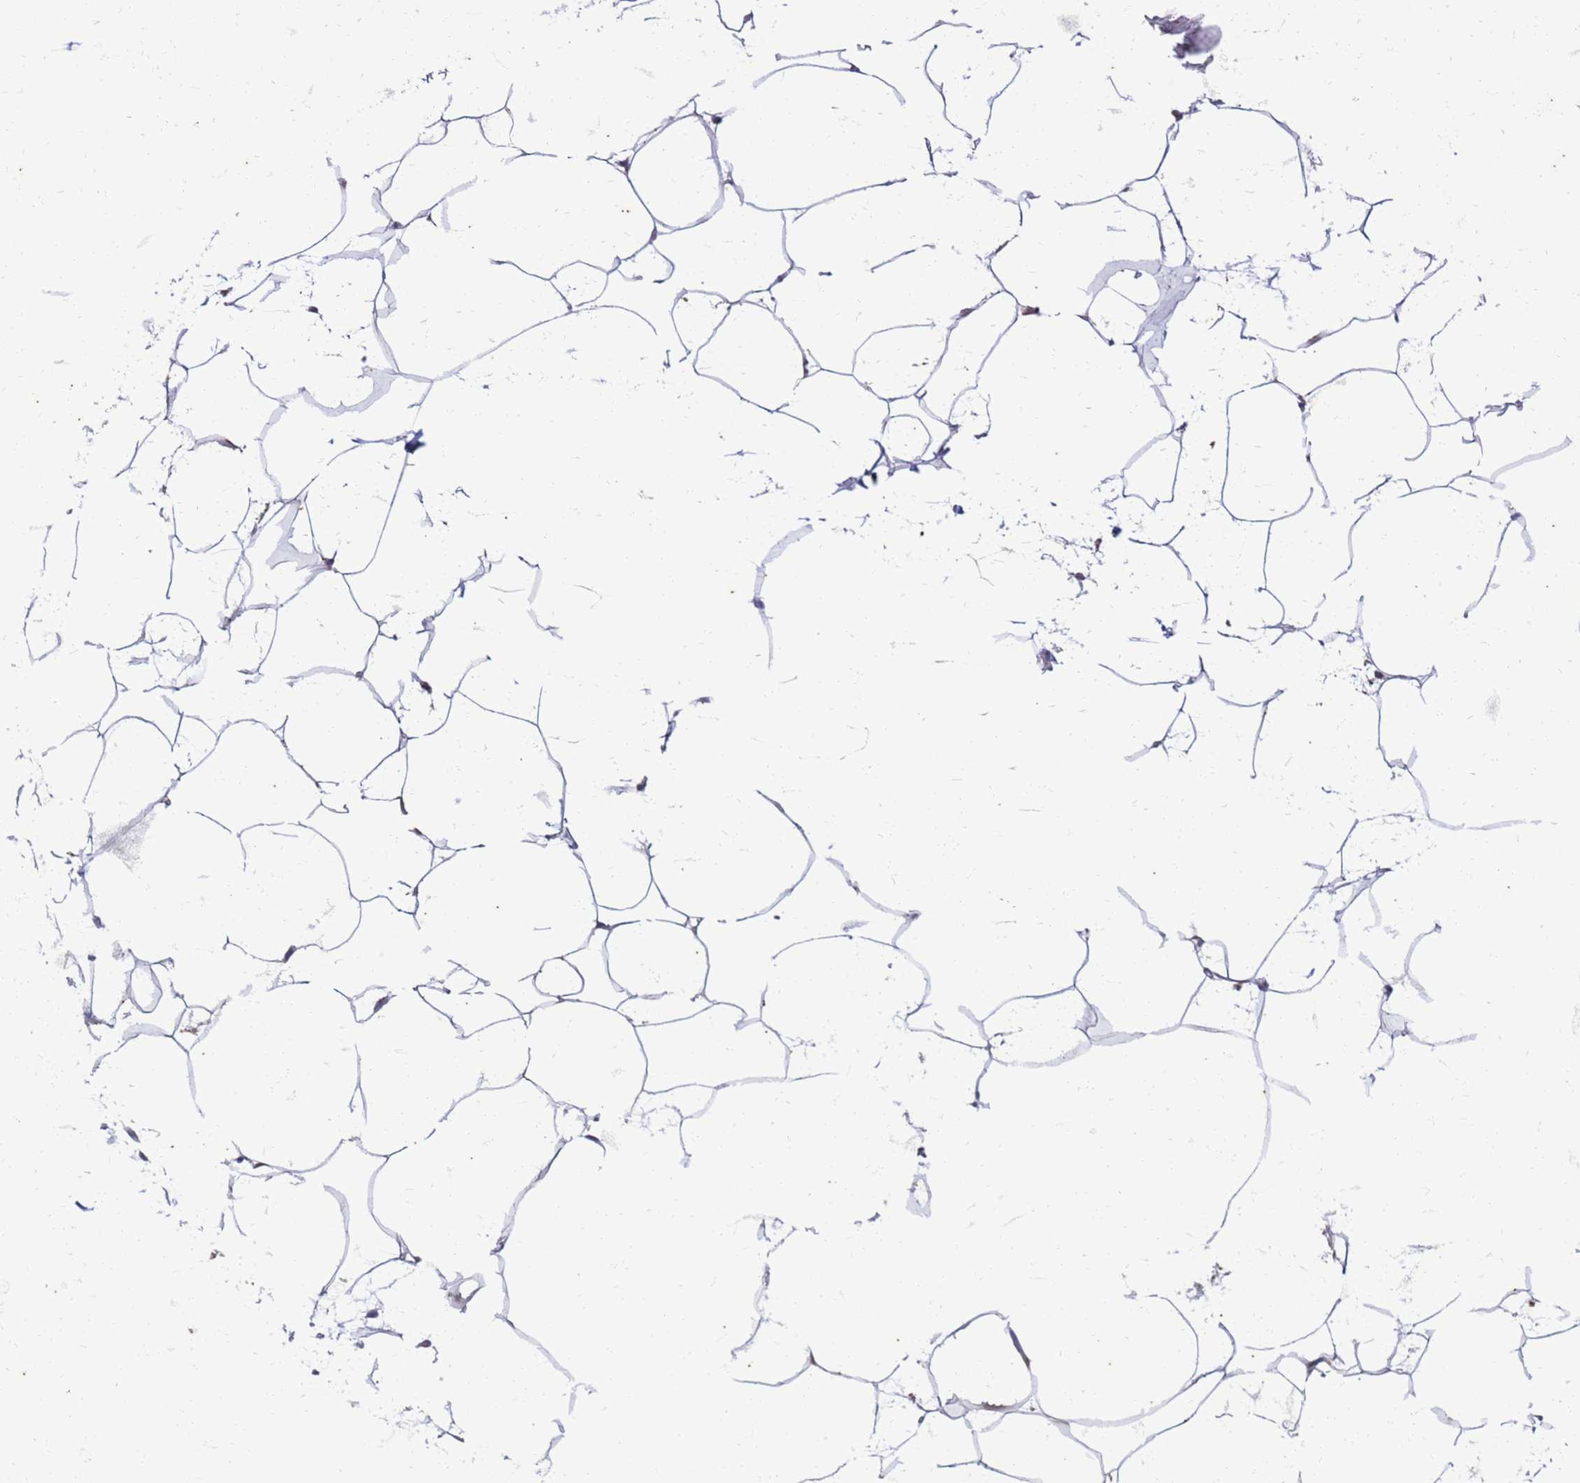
{"staining": {"intensity": "negative", "quantity": "none", "location": "none"}, "tissue": "adipose tissue", "cell_type": "Adipocytes", "image_type": "normal", "snomed": [{"axis": "morphology", "description": "Normal tissue, NOS"}, {"axis": "topography", "description": "Adipose tissue"}], "caption": "Image shows no protein expression in adipocytes of normal adipose tissue. (Brightfield microscopy of DAB (3,3'-diaminobenzidine) immunohistochemistry at high magnification).", "gene": "SLC15A3", "patient": {"sex": "female", "age": 37}}